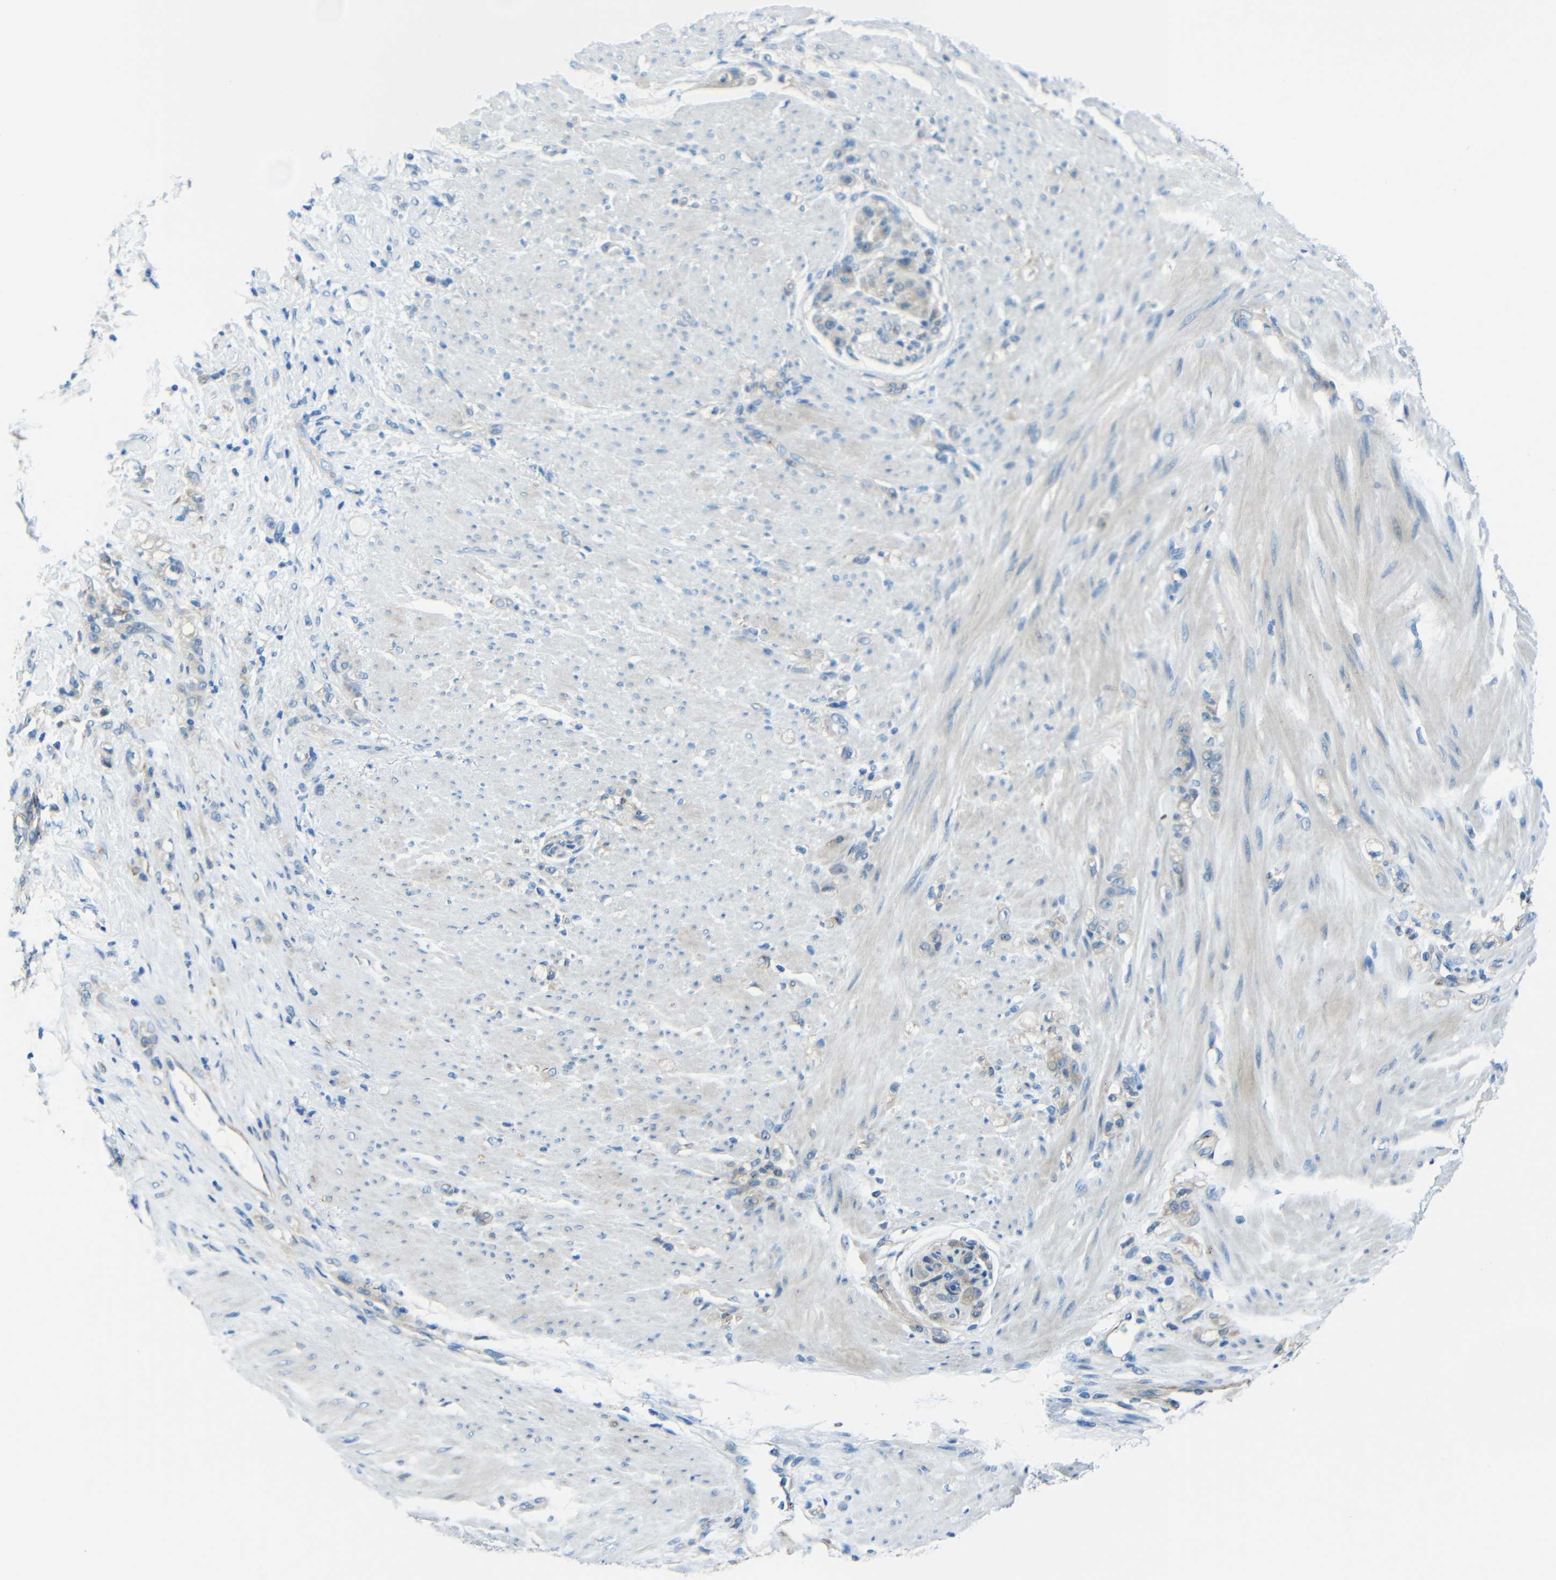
{"staining": {"intensity": "weak", "quantity": "25%-75%", "location": "cytoplasmic/membranous"}, "tissue": "stomach cancer", "cell_type": "Tumor cells", "image_type": "cancer", "snomed": [{"axis": "morphology", "description": "Adenocarcinoma, NOS"}, {"axis": "topography", "description": "Stomach"}], "caption": "Stomach adenocarcinoma stained with DAB immunohistochemistry displays low levels of weak cytoplasmic/membranous positivity in about 25%-75% of tumor cells.", "gene": "CYP26B1", "patient": {"sex": "male", "age": 82}}